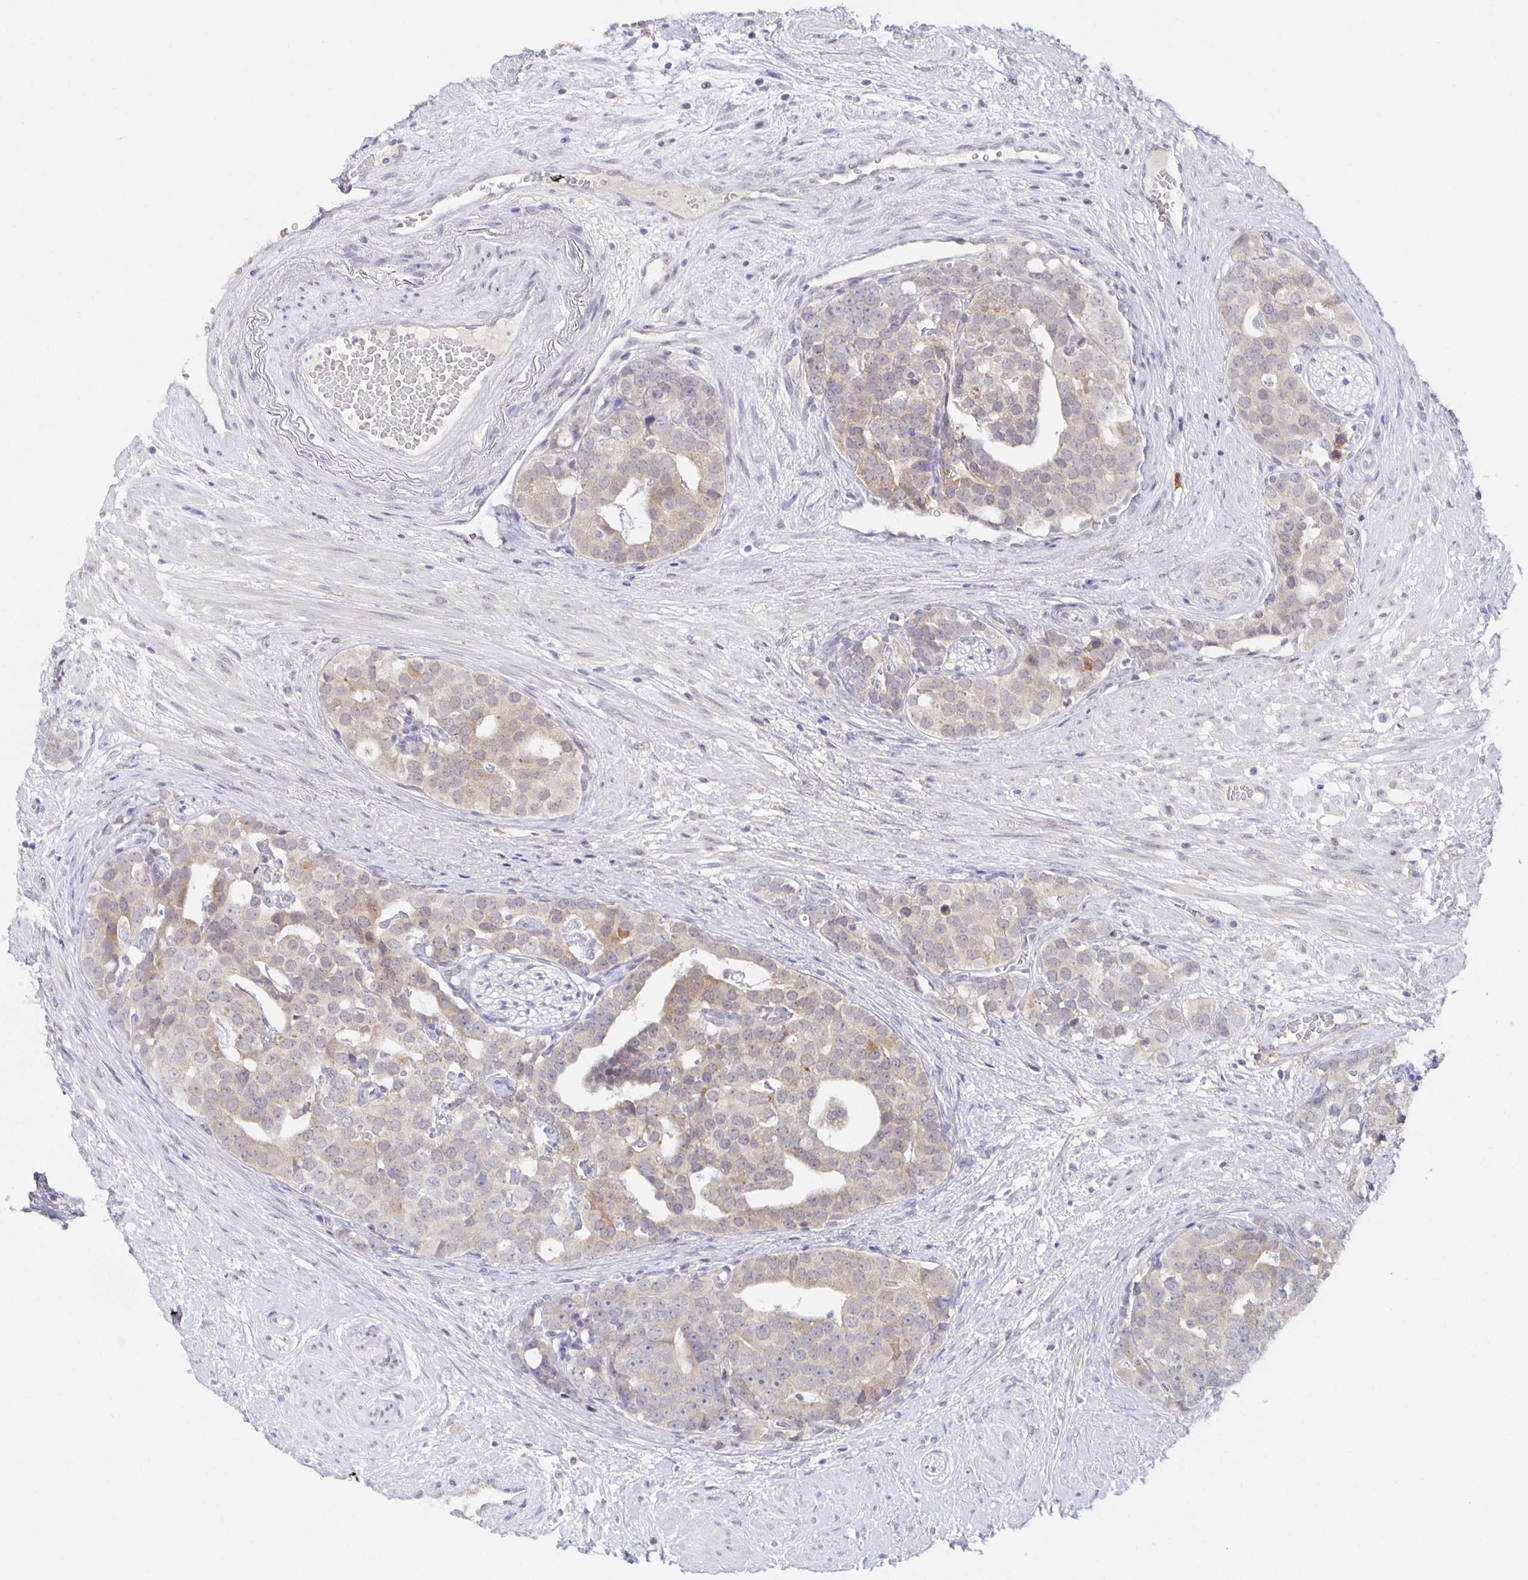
{"staining": {"intensity": "weak", "quantity": "<25%", "location": "cytoplasmic/membranous"}, "tissue": "prostate cancer", "cell_type": "Tumor cells", "image_type": "cancer", "snomed": [{"axis": "morphology", "description": "Adenocarcinoma, High grade"}, {"axis": "topography", "description": "Prostate"}], "caption": "Prostate cancer was stained to show a protein in brown. There is no significant expression in tumor cells.", "gene": "BAD", "patient": {"sex": "male", "age": 71}}